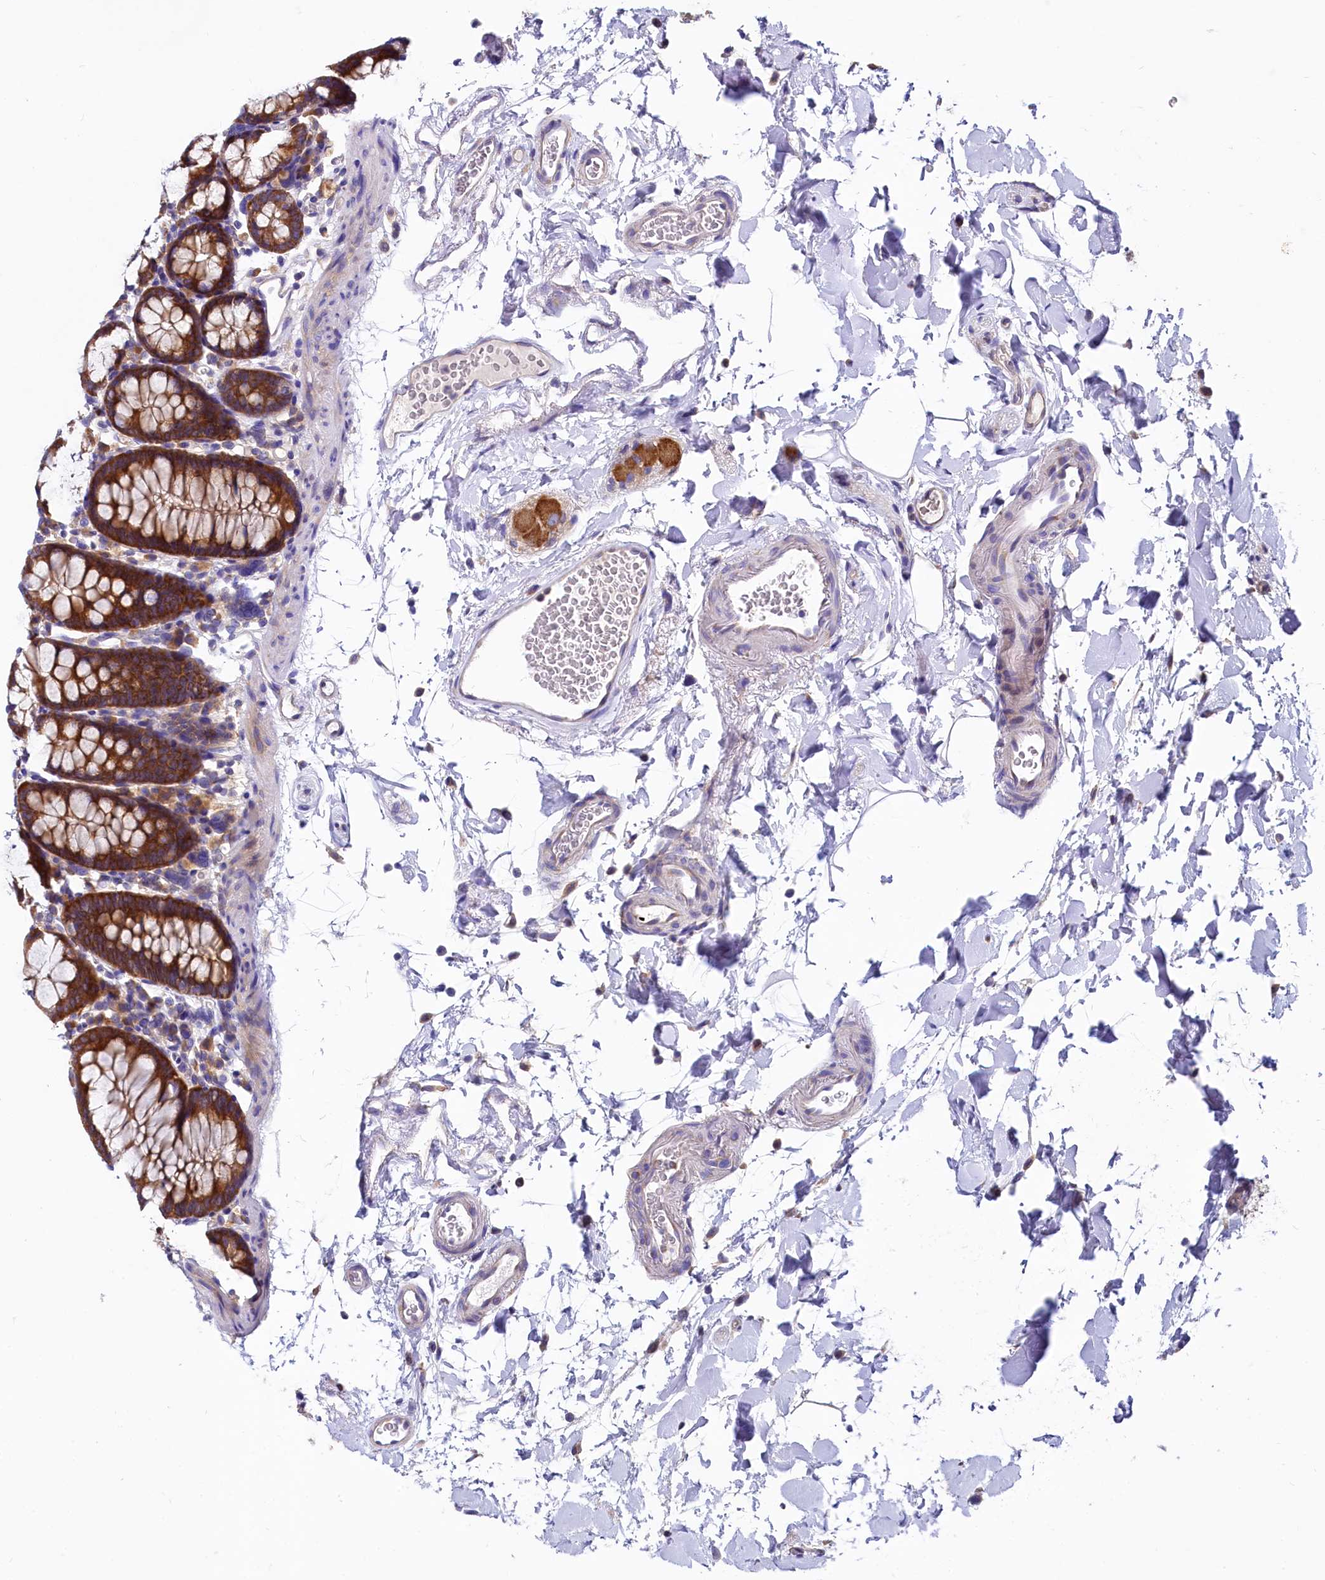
{"staining": {"intensity": "weak", "quantity": "25%-75%", "location": "cytoplasmic/membranous"}, "tissue": "colon", "cell_type": "Endothelial cells", "image_type": "normal", "snomed": [{"axis": "morphology", "description": "Normal tissue, NOS"}, {"axis": "topography", "description": "Colon"}], "caption": "A high-resolution histopathology image shows immunohistochemistry staining of normal colon, which reveals weak cytoplasmic/membranous staining in approximately 25%-75% of endothelial cells.", "gene": "QARS1", "patient": {"sex": "male", "age": 75}}